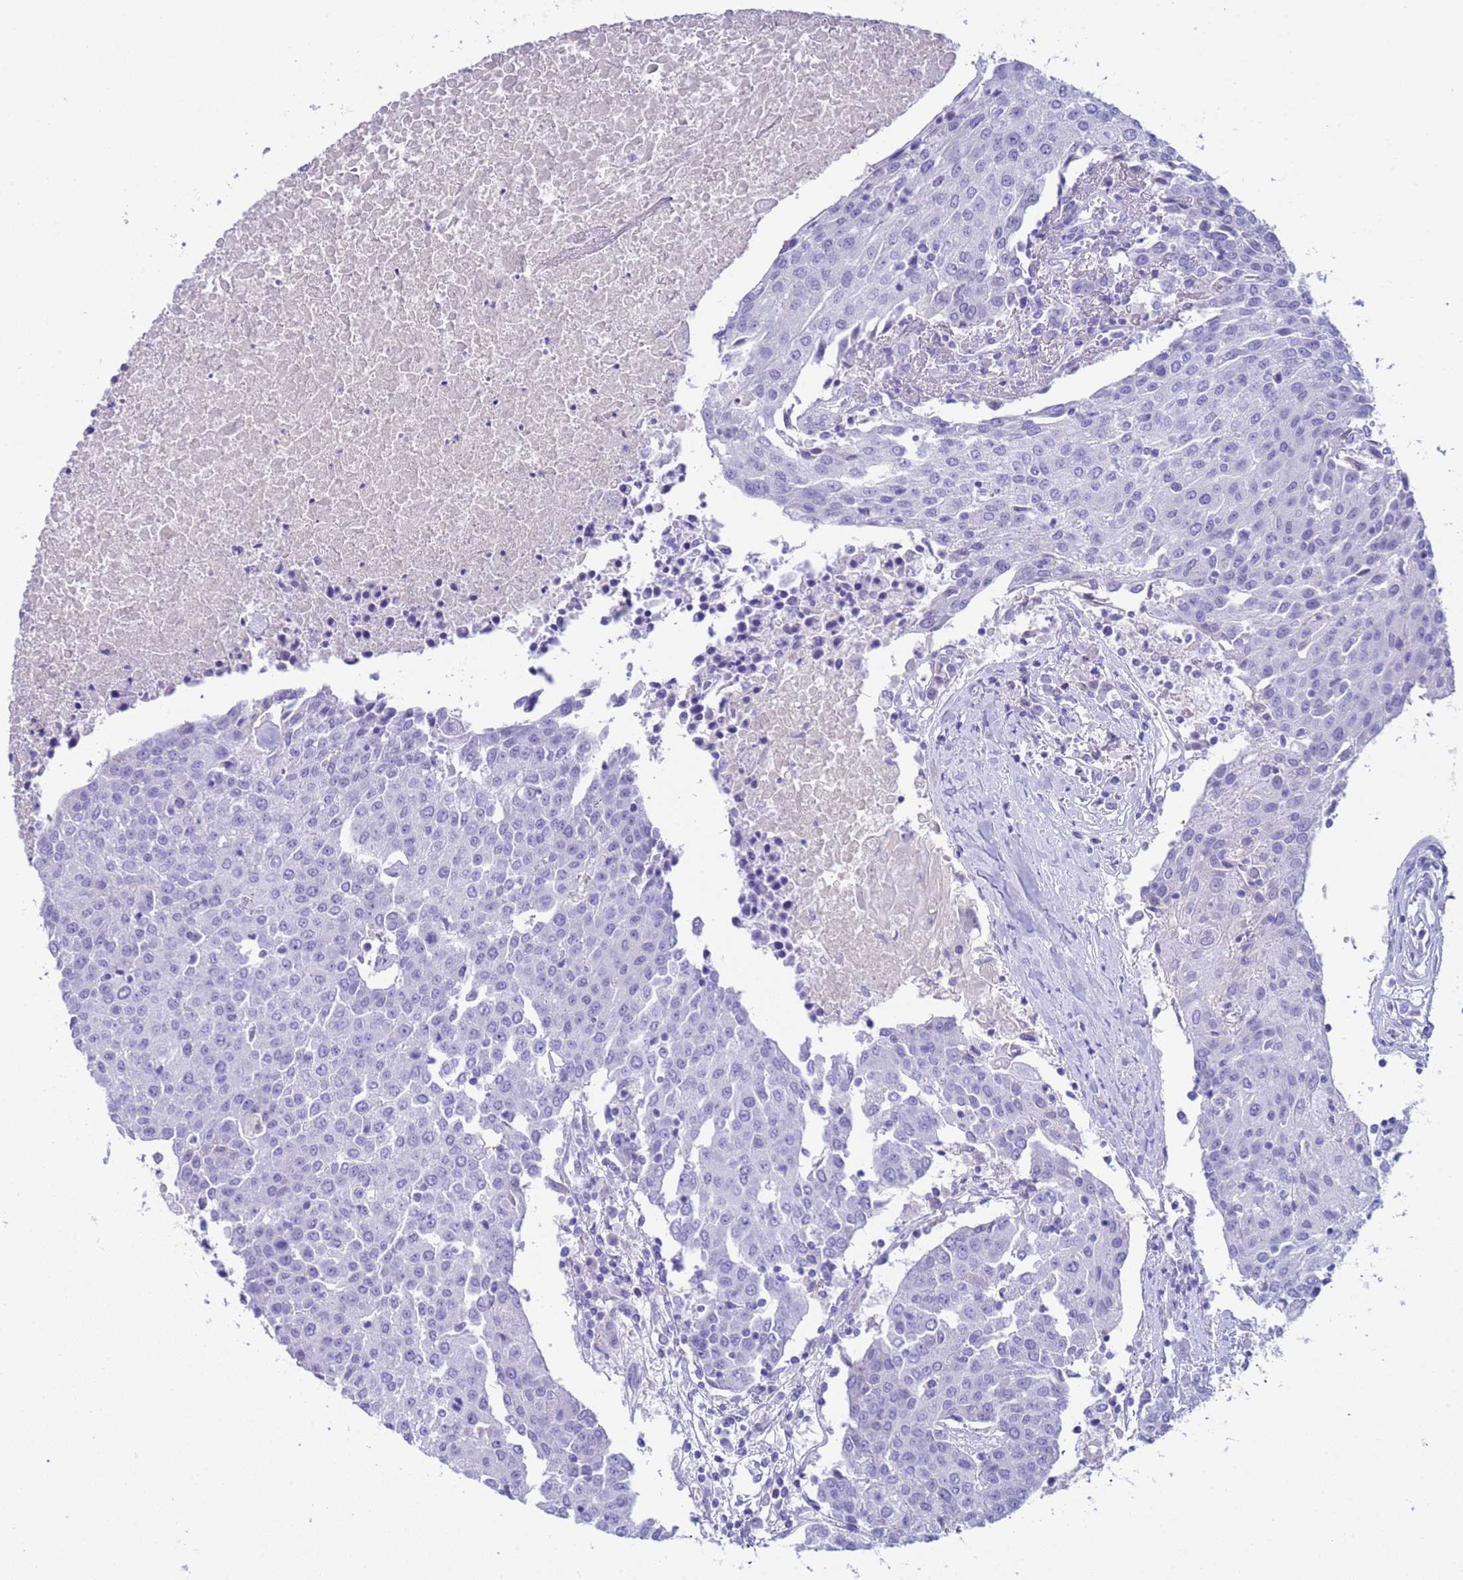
{"staining": {"intensity": "negative", "quantity": "none", "location": "none"}, "tissue": "urothelial cancer", "cell_type": "Tumor cells", "image_type": "cancer", "snomed": [{"axis": "morphology", "description": "Urothelial carcinoma, High grade"}, {"axis": "topography", "description": "Urinary bladder"}], "caption": "Tumor cells show no significant protein positivity in urothelial cancer. Brightfield microscopy of immunohistochemistry (IHC) stained with DAB (brown) and hematoxylin (blue), captured at high magnification.", "gene": "CKM", "patient": {"sex": "female", "age": 85}}